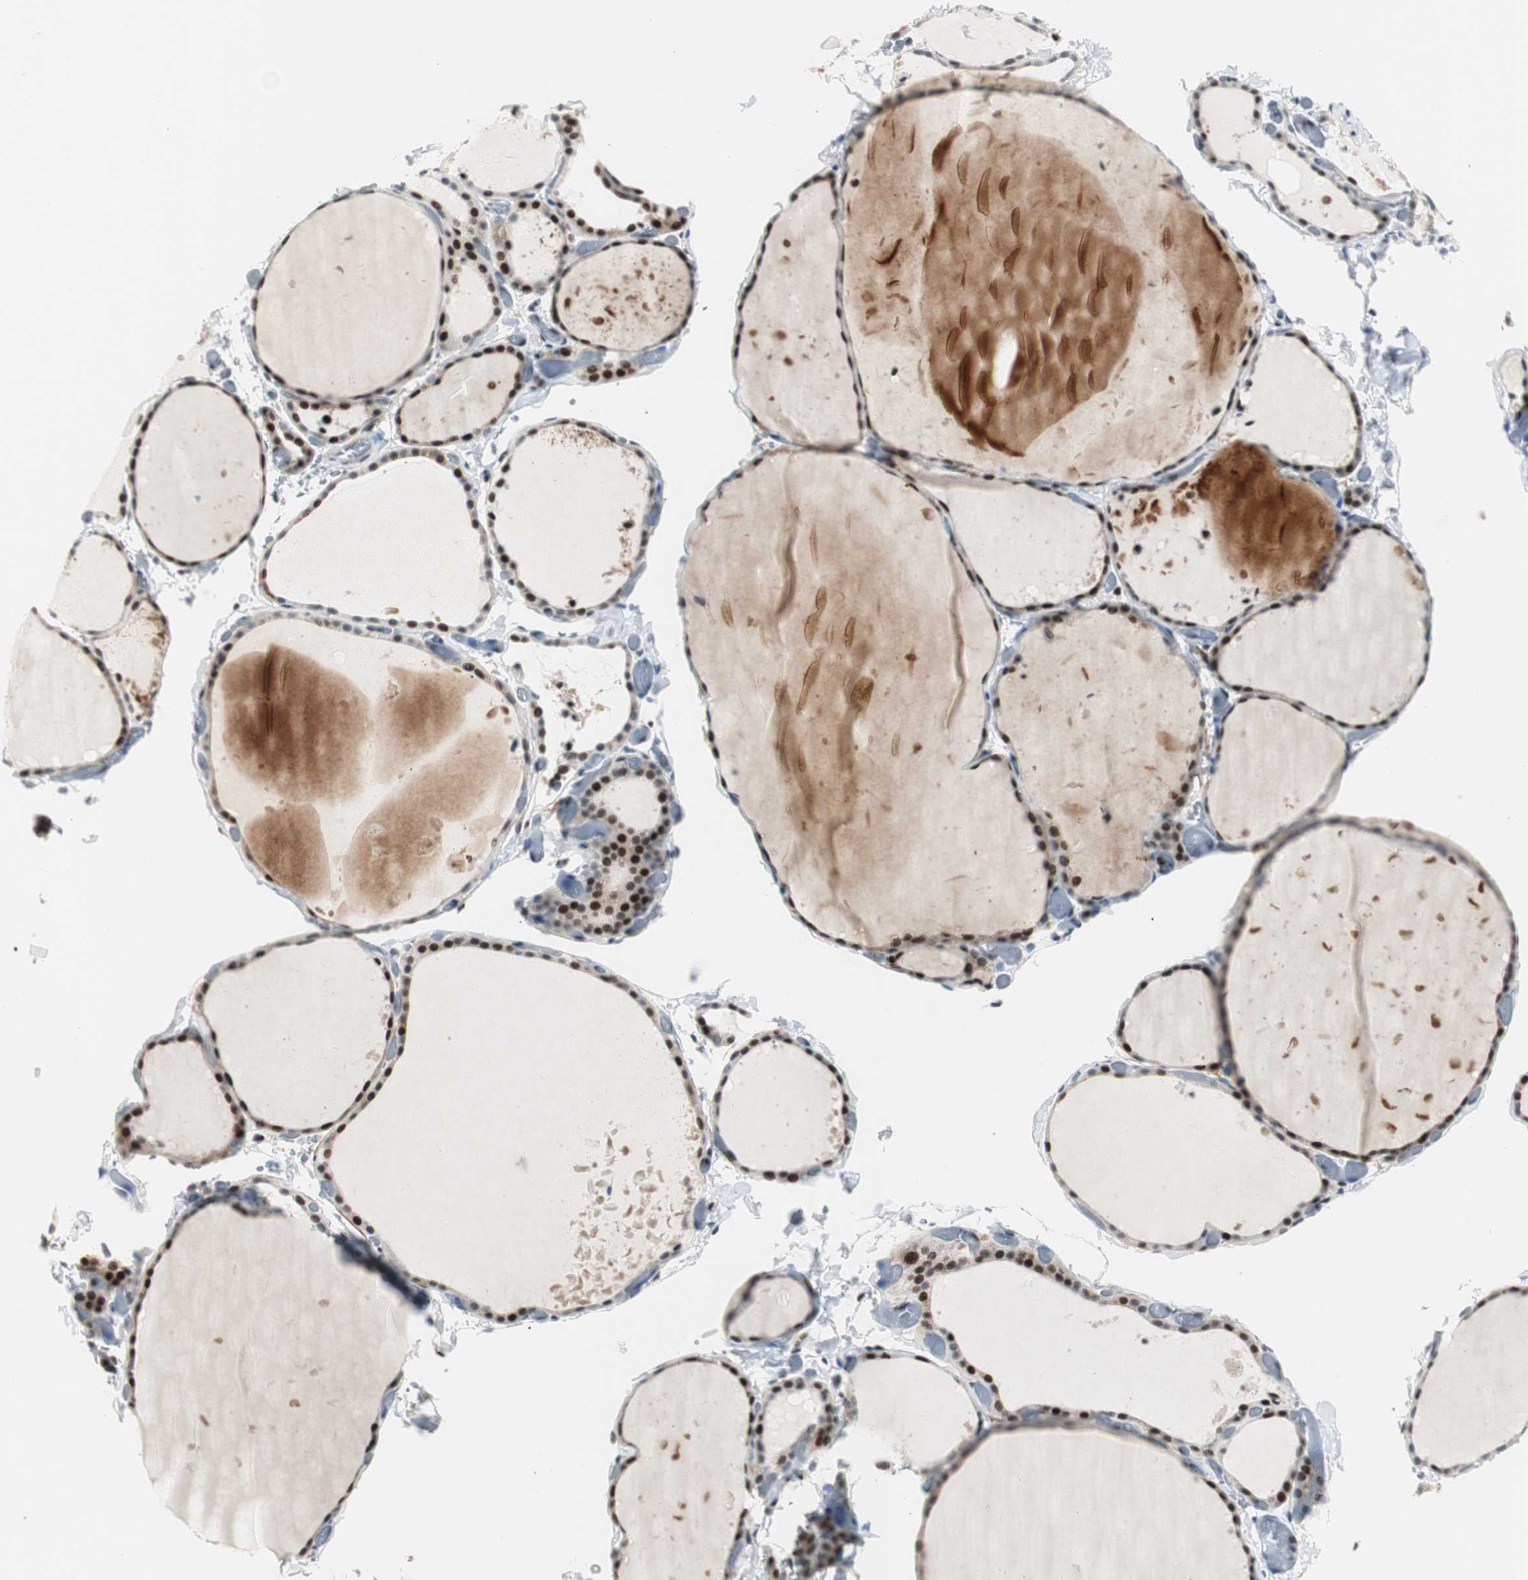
{"staining": {"intensity": "strong", "quantity": "25%-75%", "location": "nuclear"}, "tissue": "thyroid gland", "cell_type": "Glandular cells", "image_type": "normal", "snomed": [{"axis": "morphology", "description": "Normal tissue, NOS"}, {"axis": "topography", "description": "Thyroid gland"}], "caption": "A high amount of strong nuclear positivity is identified in about 25%-75% of glandular cells in normal thyroid gland.", "gene": "RAD1", "patient": {"sex": "female", "age": 22}}